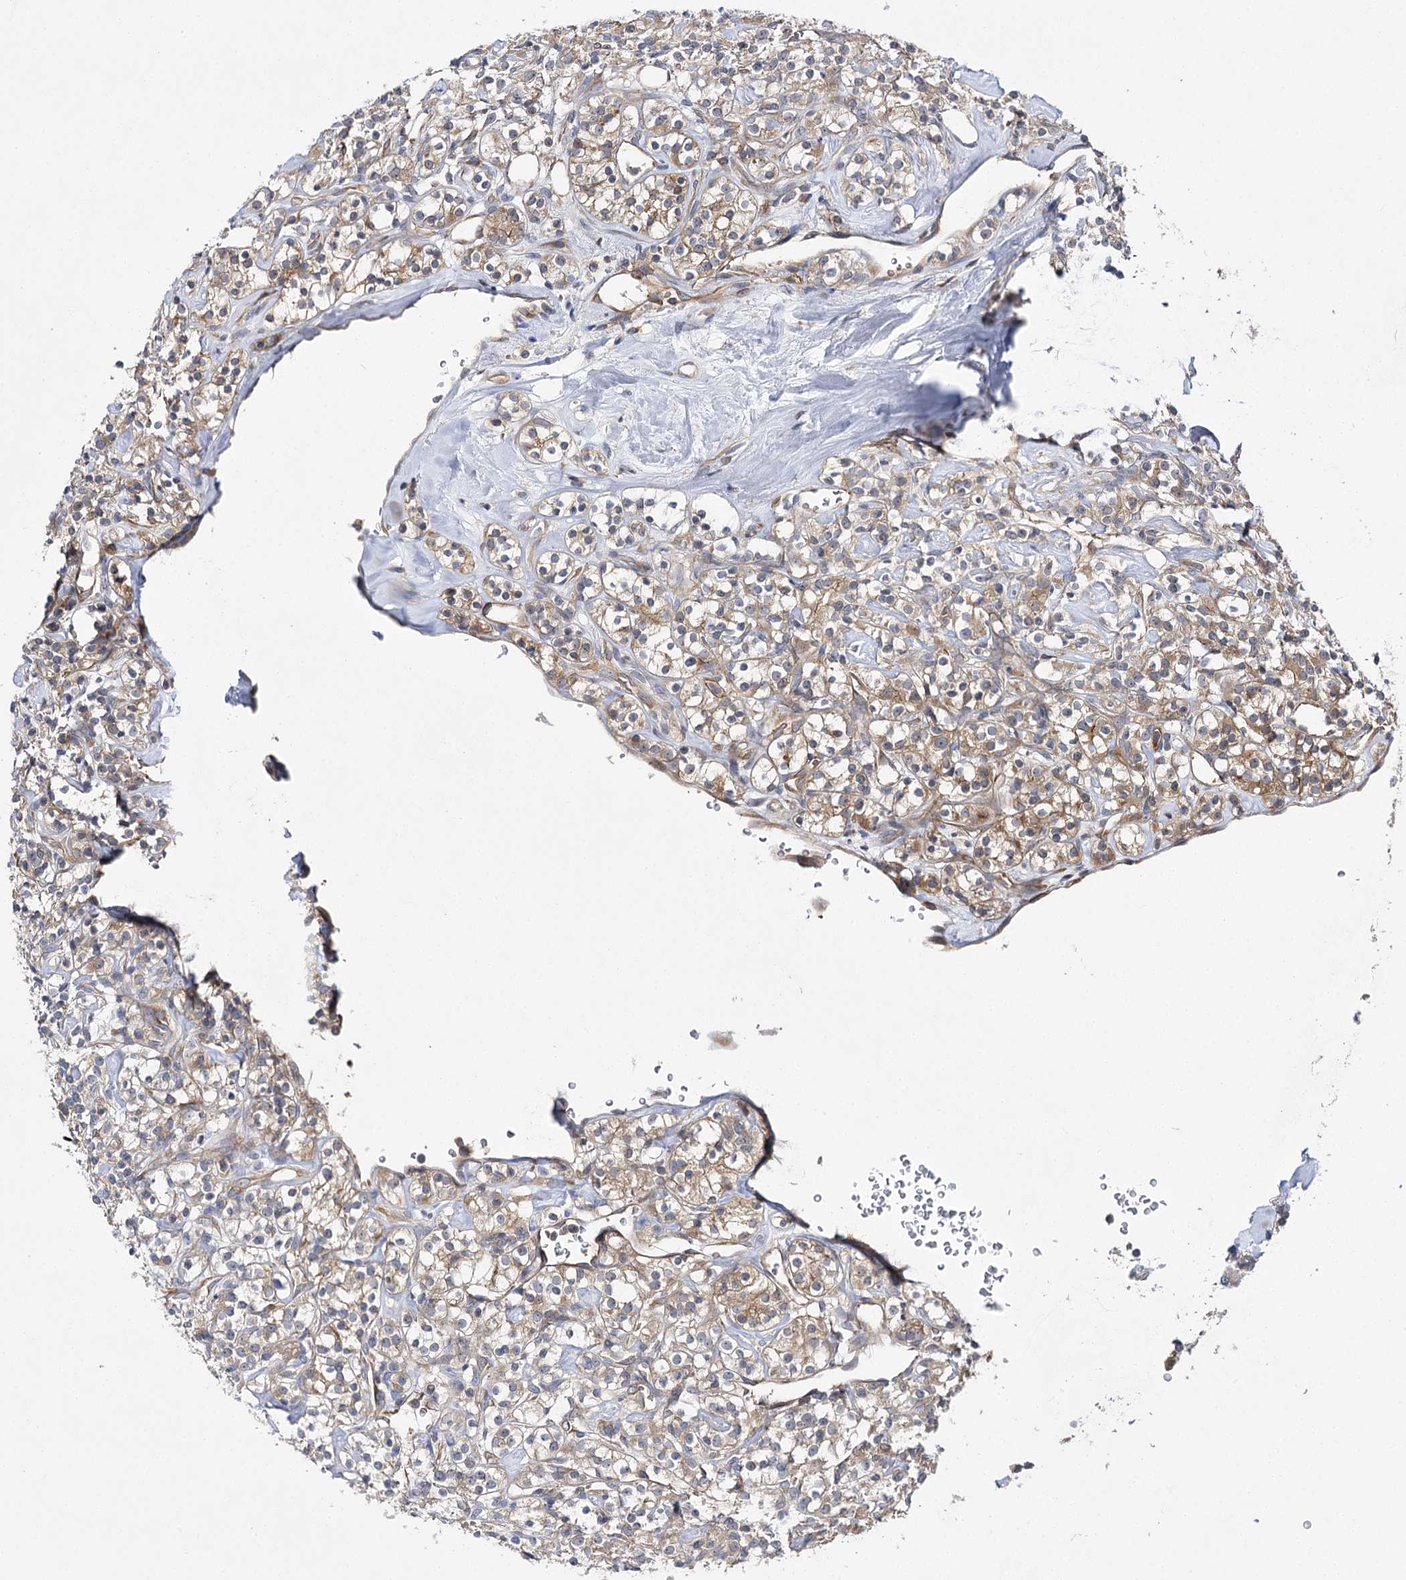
{"staining": {"intensity": "weak", "quantity": "25%-75%", "location": "cytoplasmic/membranous"}, "tissue": "renal cancer", "cell_type": "Tumor cells", "image_type": "cancer", "snomed": [{"axis": "morphology", "description": "Adenocarcinoma, NOS"}, {"axis": "topography", "description": "Kidney"}], "caption": "IHC histopathology image of human renal cancer stained for a protein (brown), which reveals low levels of weak cytoplasmic/membranous expression in about 25%-75% of tumor cells.", "gene": "BCR", "patient": {"sex": "male", "age": 77}}